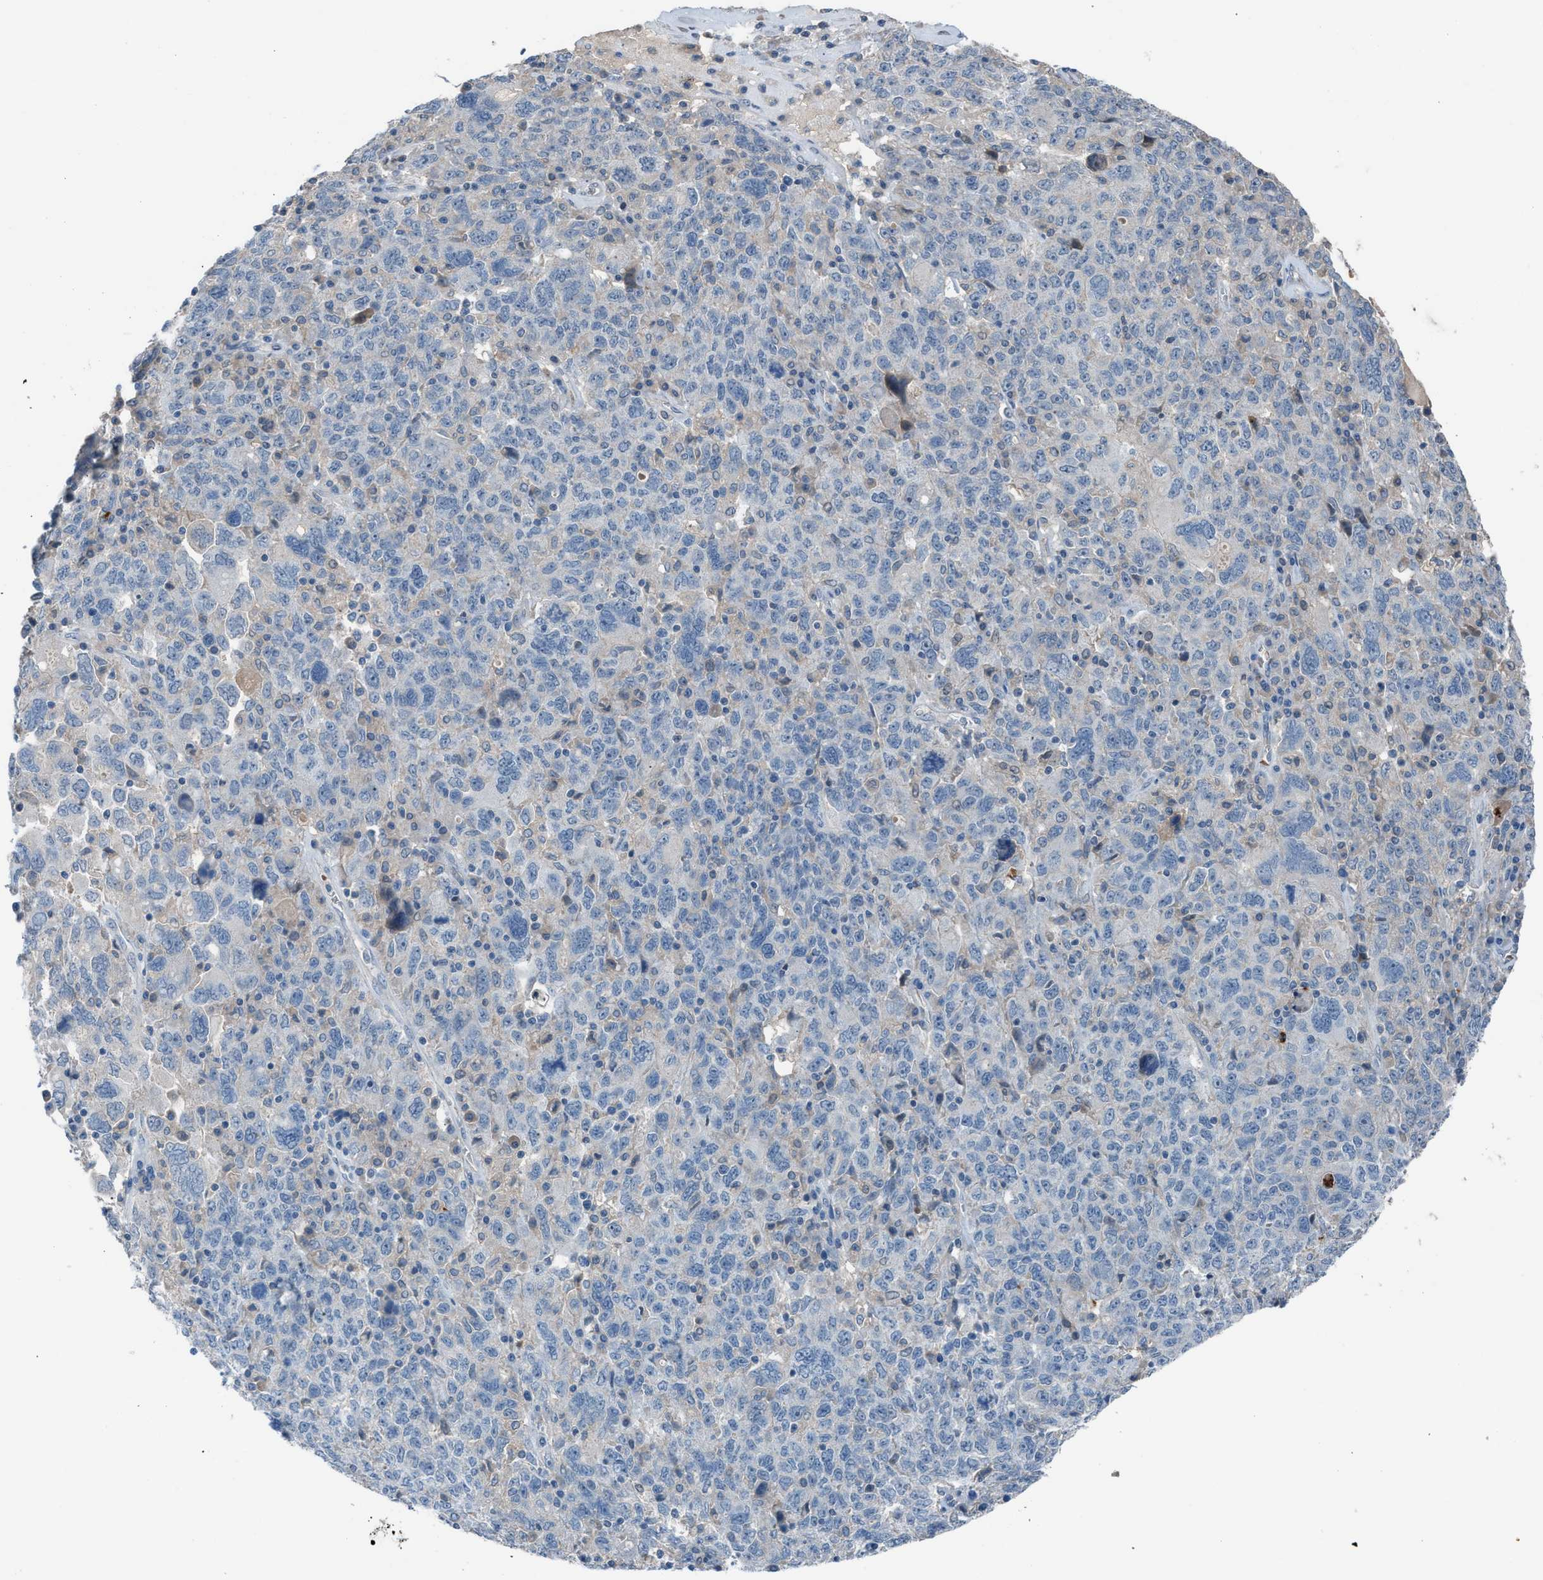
{"staining": {"intensity": "negative", "quantity": "none", "location": "none"}, "tissue": "ovarian cancer", "cell_type": "Tumor cells", "image_type": "cancer", "snomed": [{"axis": "morphology", "description": "Carcinoma, endometroid"}, {"axis": "topography", "description": "Ovary"}], "caption": "Ovarian cancer was stained to show a protein in brown. There is no significant expression in tumor cells.", "gene": "CFAP77", "patient": {"sex": "female", "age": 62}}